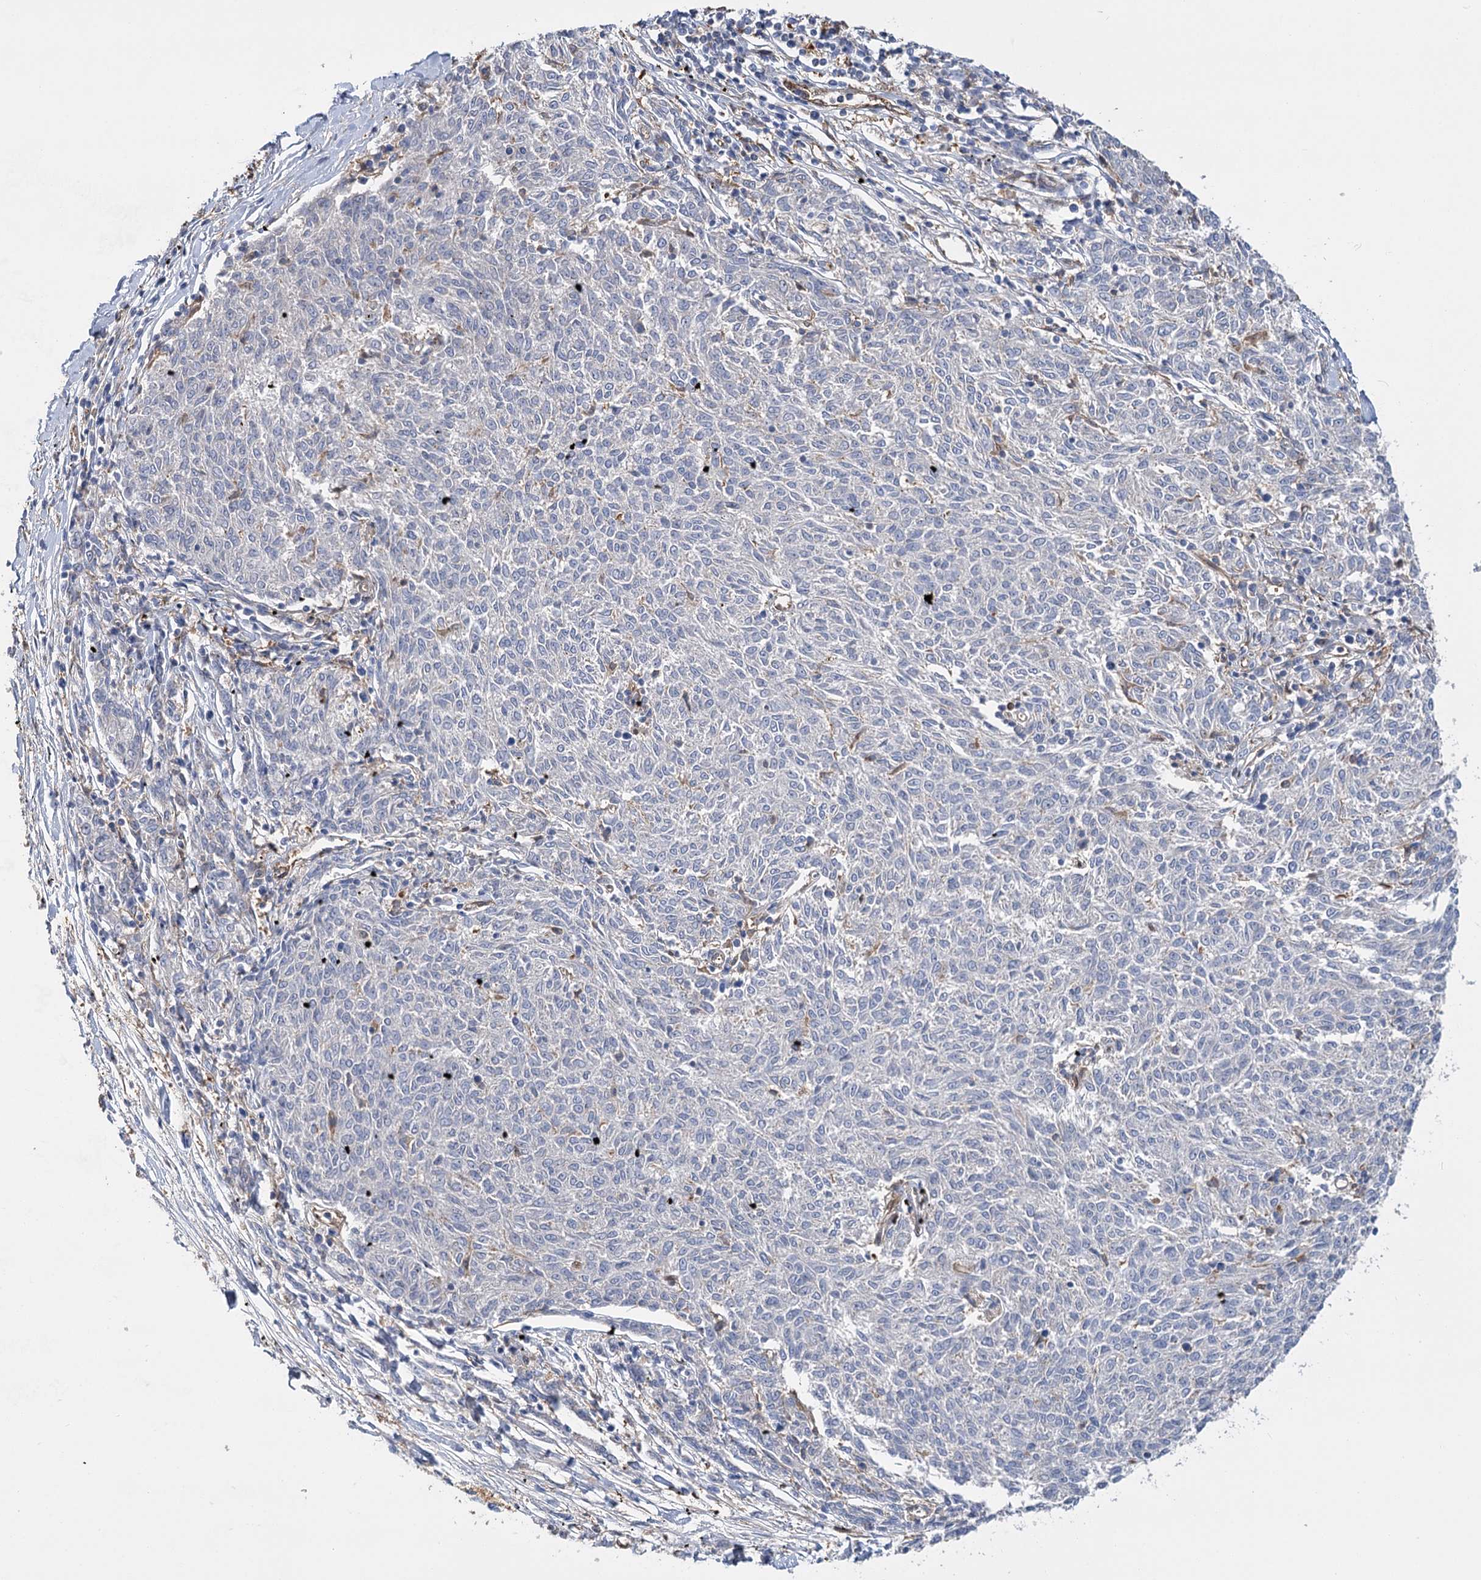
{"staining": {"intensity": "negative", "quantity": "none", "location": "none"}, "tissue": "melanoma", "cell_type": "Tumor cells", "image_type": "cancer", "snomed": [{"axis": "morphology", "description": "Malignant melanoma, NOS"}, {"axis": "topography", "description": "Skin"}], "caption": "This histopathology image is of melanoma stained with immunohistochemistry to label a protein in brown with the nuclei are counter-stained blue. There is no positivity in tumor cells.", "gene": "GUSB", "patient": {"sex": "female", "age": 72}}